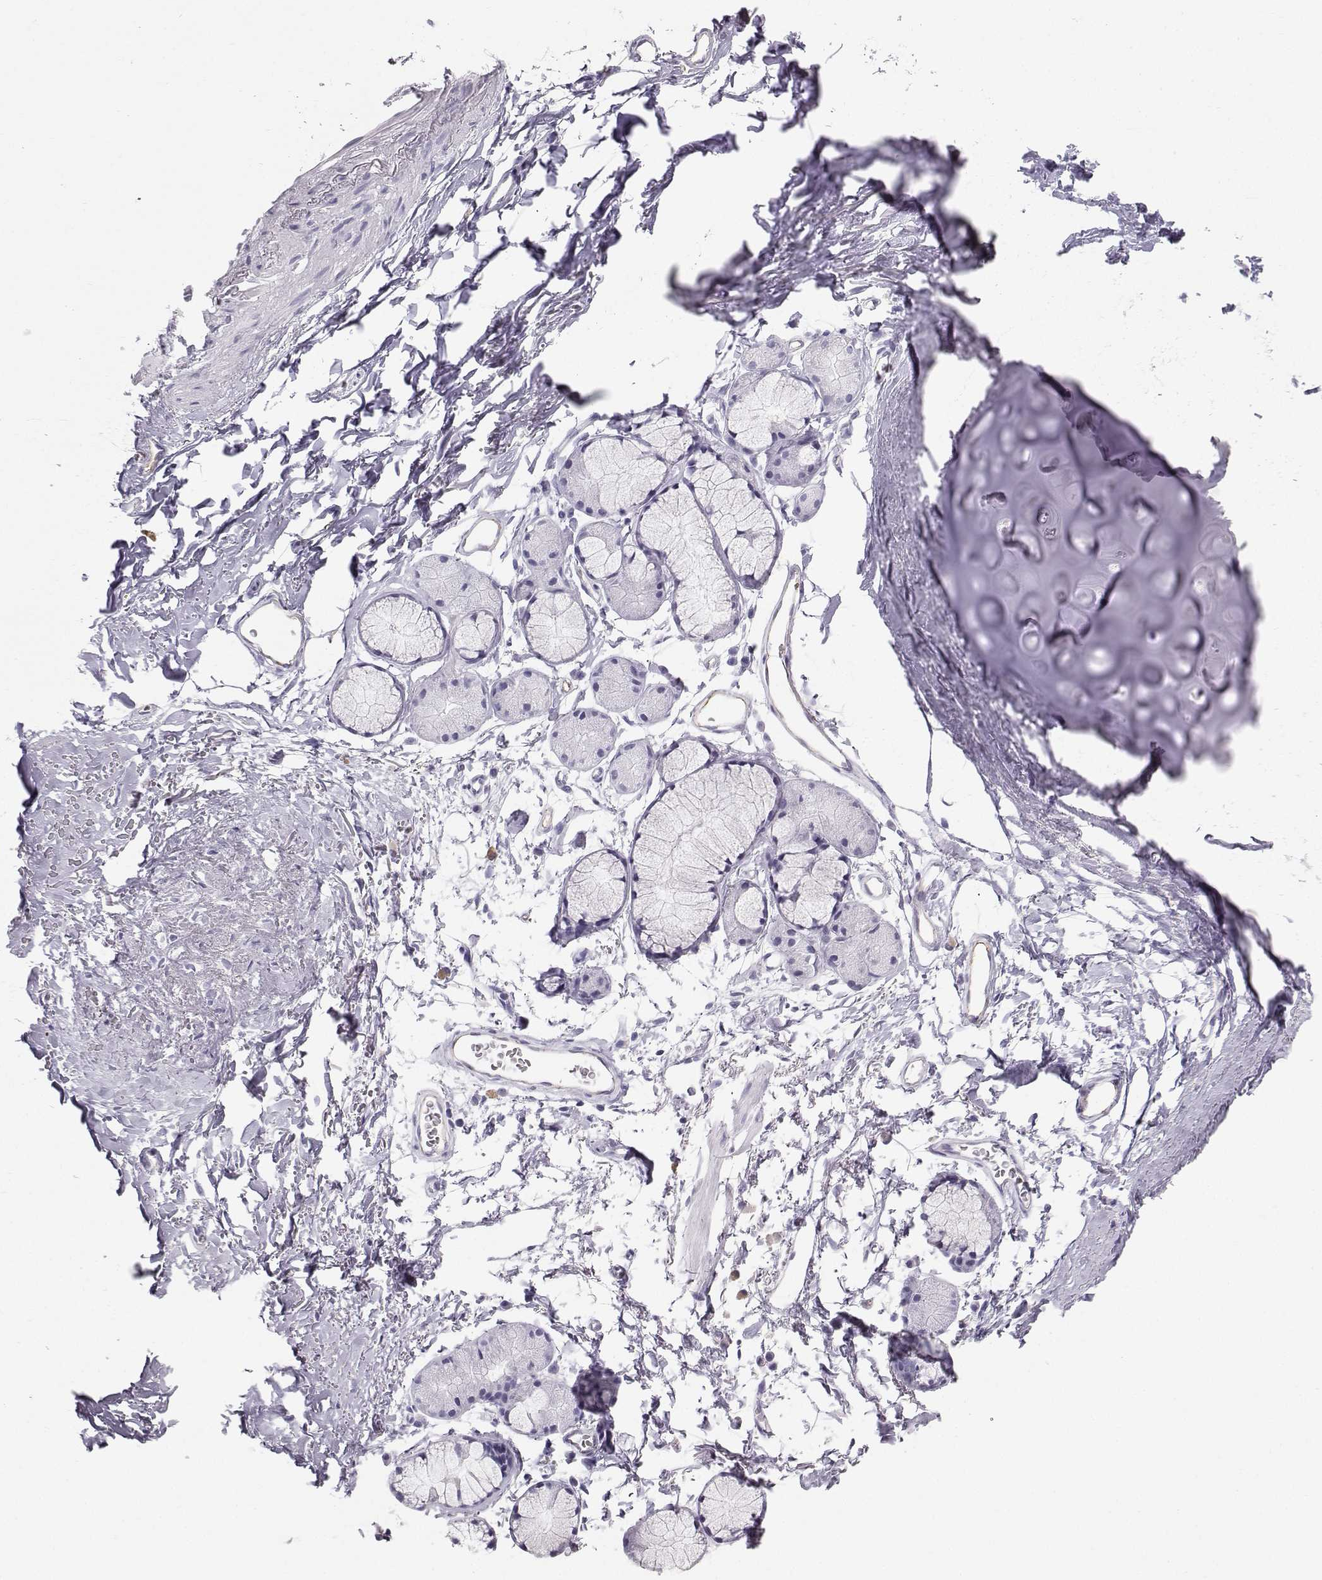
{"staining": {"intensity": "negative", "quantity": "none", "location": "none"}, "tissue": "soft tissue", "cell_type": "Chondrocytes", "image_type": "normal", "snomed": [{"axis": "morphology", "description": "Normal tissue, NOS"}, {"axis": "topography", "description": "Cartilage tissue"}, {"axis": "topography", "description": "Bronchus"}], "caption": "A micrograph of human soft tissue is negative for staining in chondrocytes. (DAB immunohistochemistry (IHC) visualized using brightfield microscopy, high magnification).", "gene": "IQCD", "patient": {"sex": "female", "age": 79}}